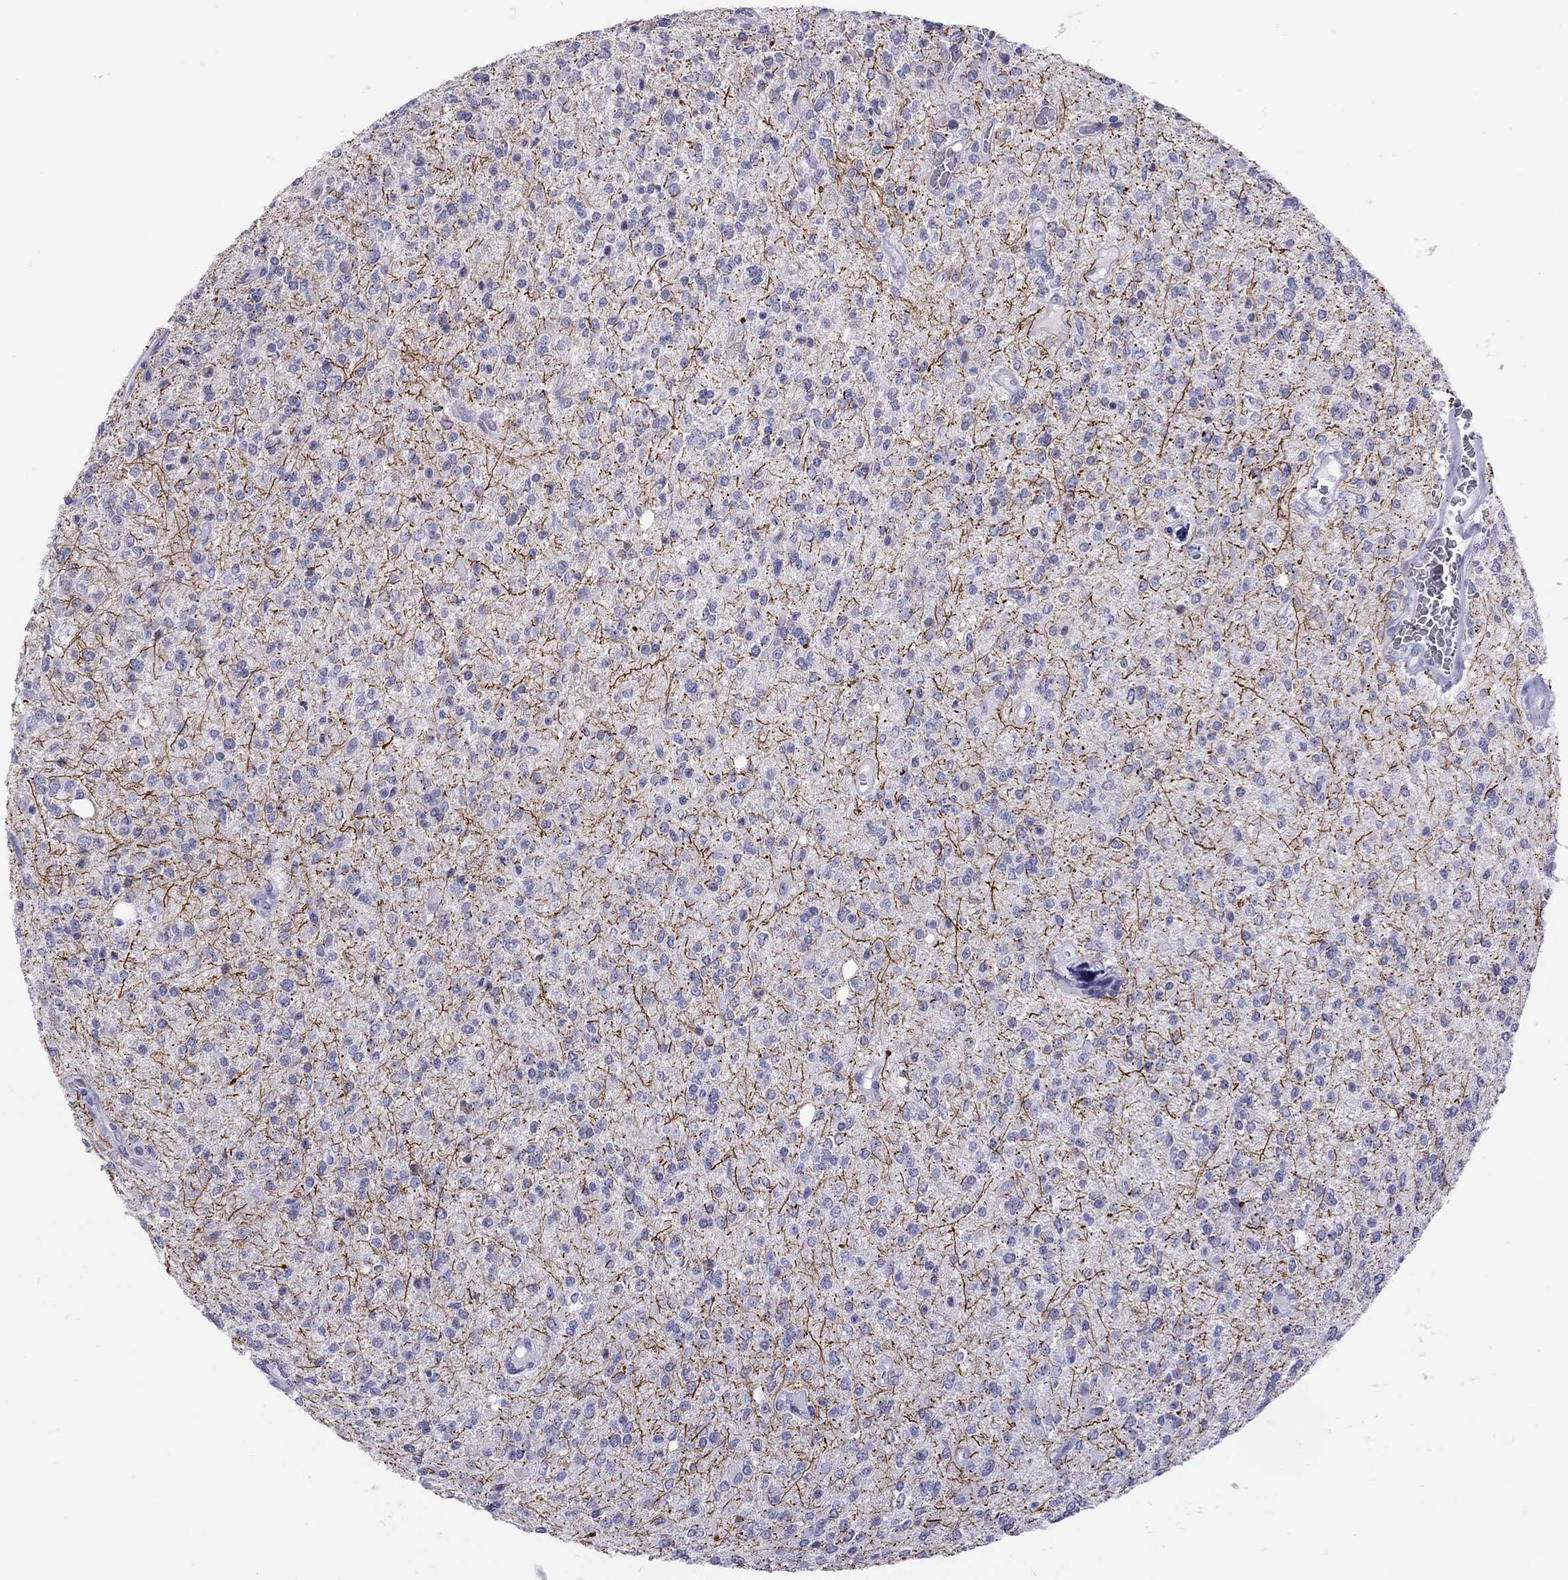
{"staining": {"intensity": "negative", "quantity": "none", "location": "none"}, "tissue": "glioma", "cell_type": "Tumor cells", "image_type": "cancer", "snomed": [{"axis": "morphology", "description": "Glioma, malignant, Low grade"}, {"axis": "topography", "description": "Brain"}], "caption": "DAB (3,3'-diaminobenzidine) immunohistochemical staining of human low-grade glioma (malignant) displays no significant positivity in tumor cells.", "gene": "CHRNB3", "patient": {"sex": "male", "age": 67}}